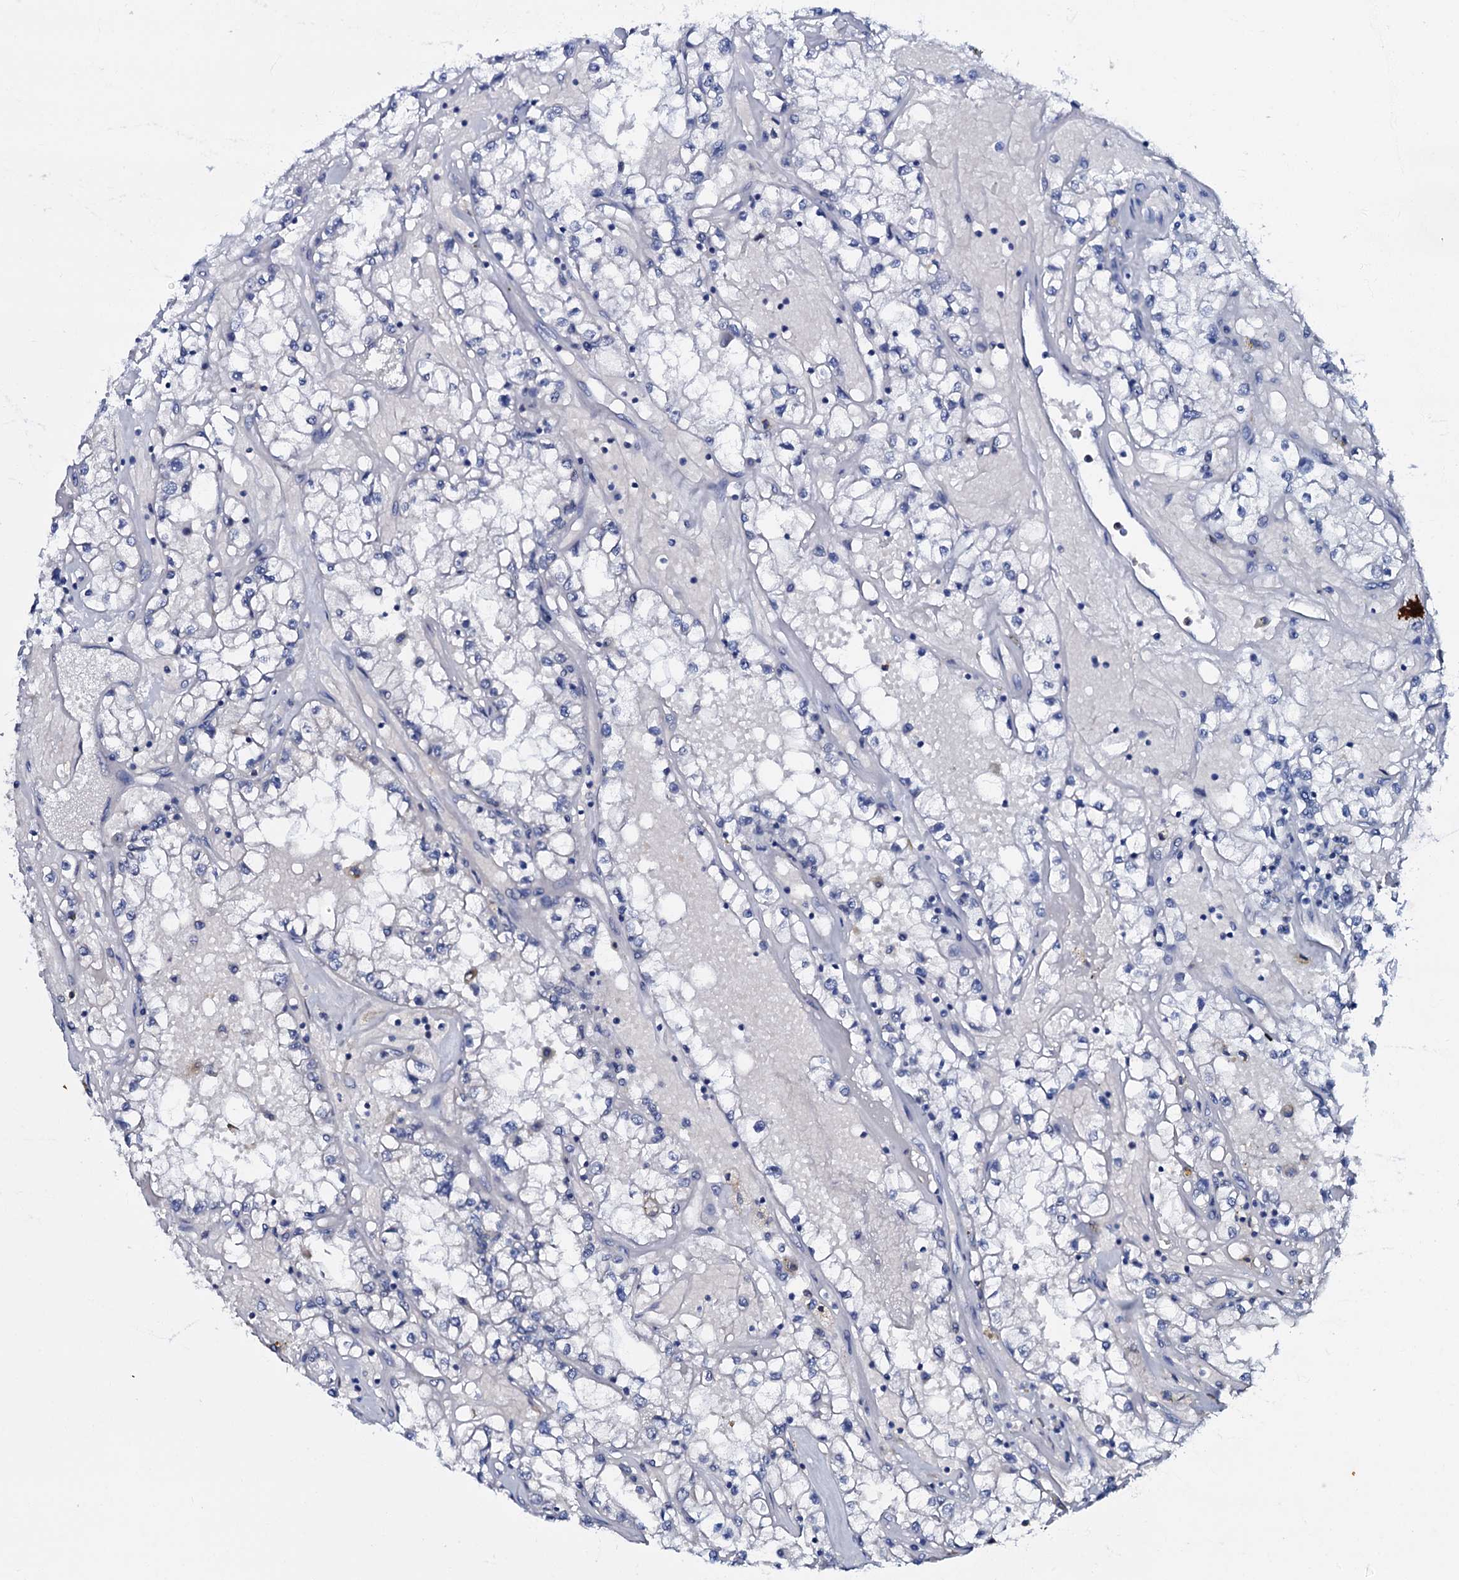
{"staining": {"intensity": "negative", "quantity": "none", "location": "none"}, "tissue": "renal cancer", "cell_type": "Tumor cells", "image_type": "cancer", "snomed": [{"axis": "morphology", "description": "Adenocarcinoma, NOS"}, {"axis": "topography", "description": "Kidney"}], "caption": "There is no significant positivity in tumor cells of renal cancer.", "gene": "CPNE2", "patient": {"sex": "male", "age": 56}}